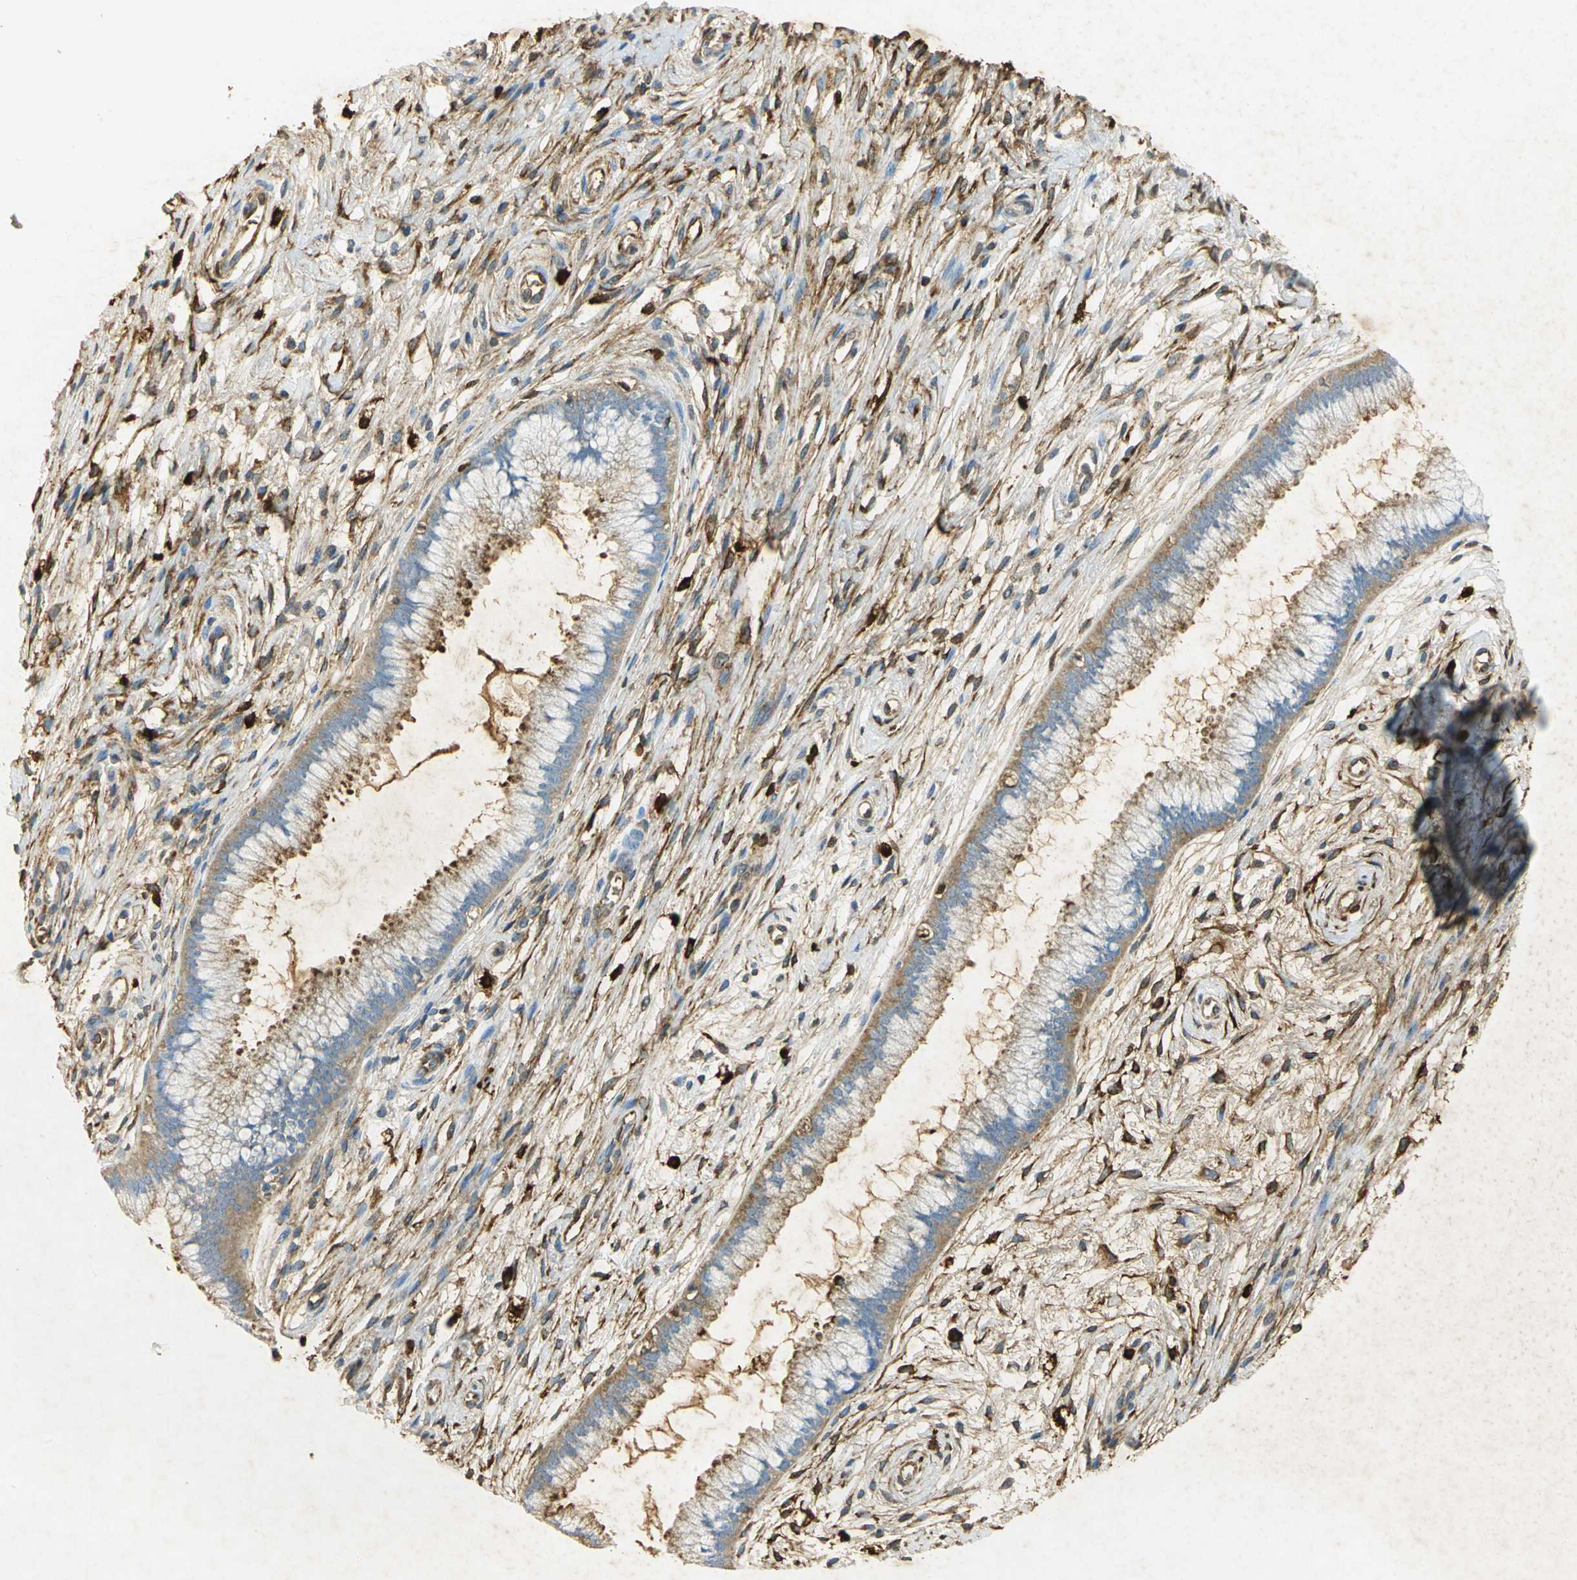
{"staining": {"intensity": "moderate", "quantity": "25%-75%", "location": "cytoplasmic/membranous"}, "tissue": "cervix", "cell_type": "Glandular cells", "image_type": "normal", "snomed": [{"axis": "morphology", "description": "Normal tissue, NOS"}, {"axis": "topography", "description": "Cervix"}], "caption": "This image displays IHC staining of unremarkable human cervix, with medium moderate cytoplasmic/membranous staining in about 25%-75% of glandular cells.", "gene": "ANXA4", "patient": {"sex": "female", "age": 39}}